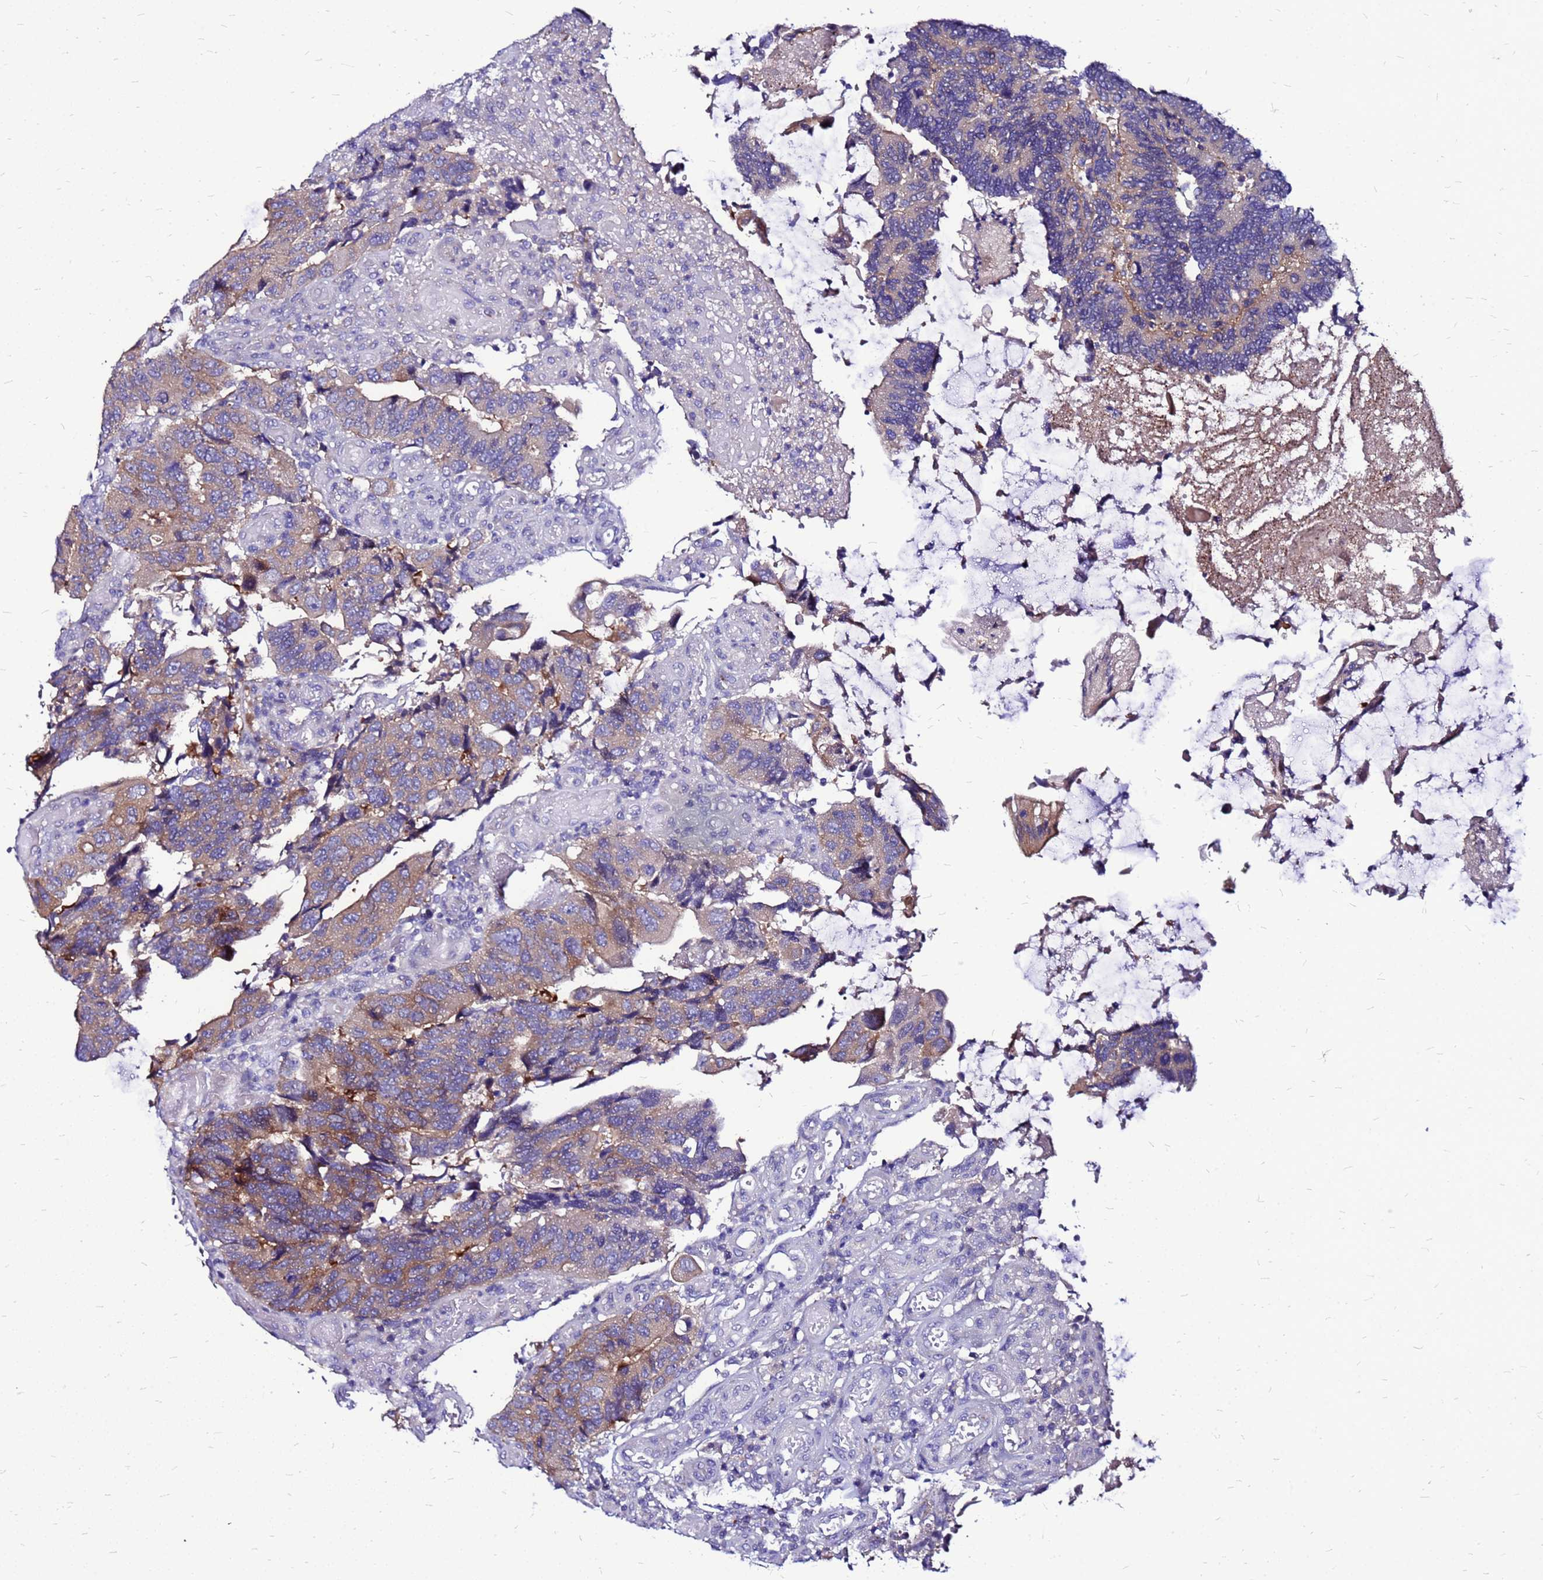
{"staining": {"intensity": "weak", "quantity": "25%-75%", "location": "cytoplasmic/membranous"}, "tissue": "colorectal cancer", "cell_type": "Tumor cells", "image_type": "cancer", "snomed": [{"axis": "morphology", "description": "Adenocarcinoma, NOS"}, {"axis": "topography", "description": "Colon"}], "caption": "Weak cytoplasmic/membranous expression for a protein is appreciated in about 25%-75% of tumor cells of colorectal cancer using immunohistochemistry.", "gene": "ARHGEF5", "patient": {"sex": "male", "age": 87}}